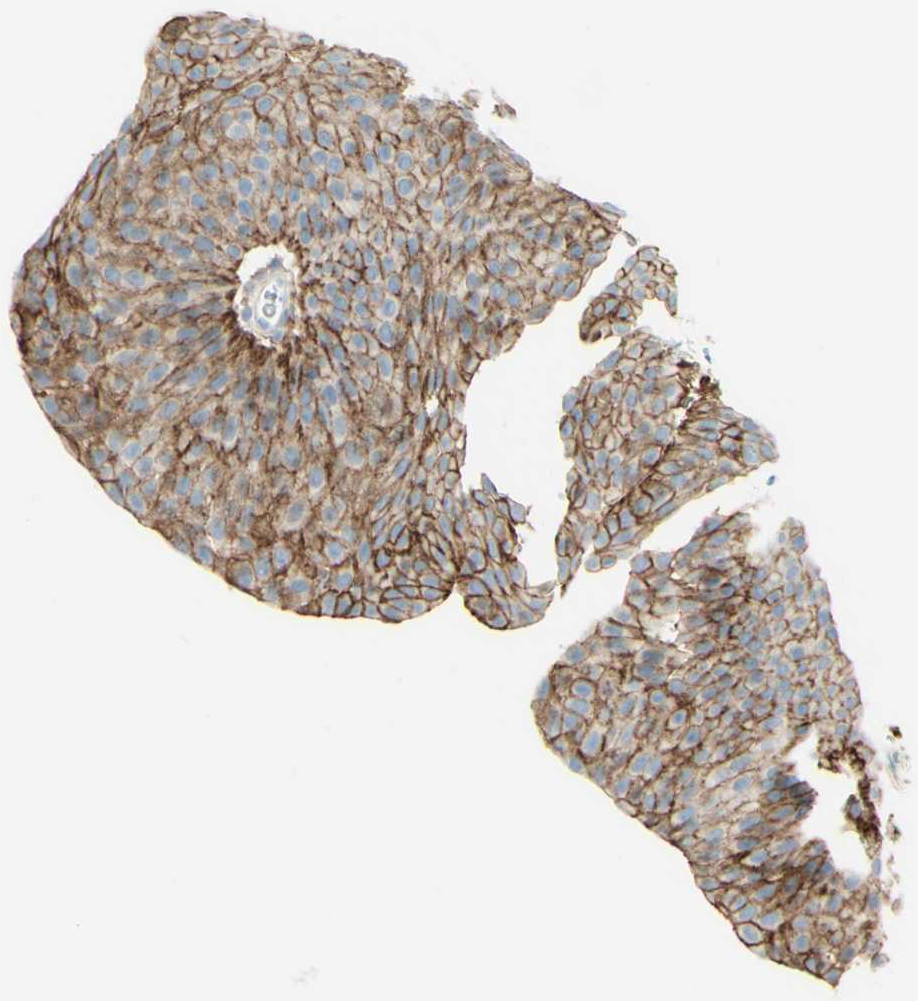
{"staining": {"intensity": "moderate", "quantity": ">75%", "location": "cytoplasmic/membranous"}, "tissue": "urothelial cancer", "cell_type": "Tumor cells", "image_type": "cancer", "snomed": [{"axis": "morphology", "description": "Urothelial carcinoma, Low grade"}, {"axis": "topography", "description": "Urinary bladder"}], "caption": "Protein analysis of urothelial cancer tissue shows moderate cytoplasmic/membranous expression in approximately >75% of tumor cells. (brown staining indicates protein expression, while blue staining denotes nuclei).", "gene": "ALCAM", "patient": {"sex": "female", "age": 60}}